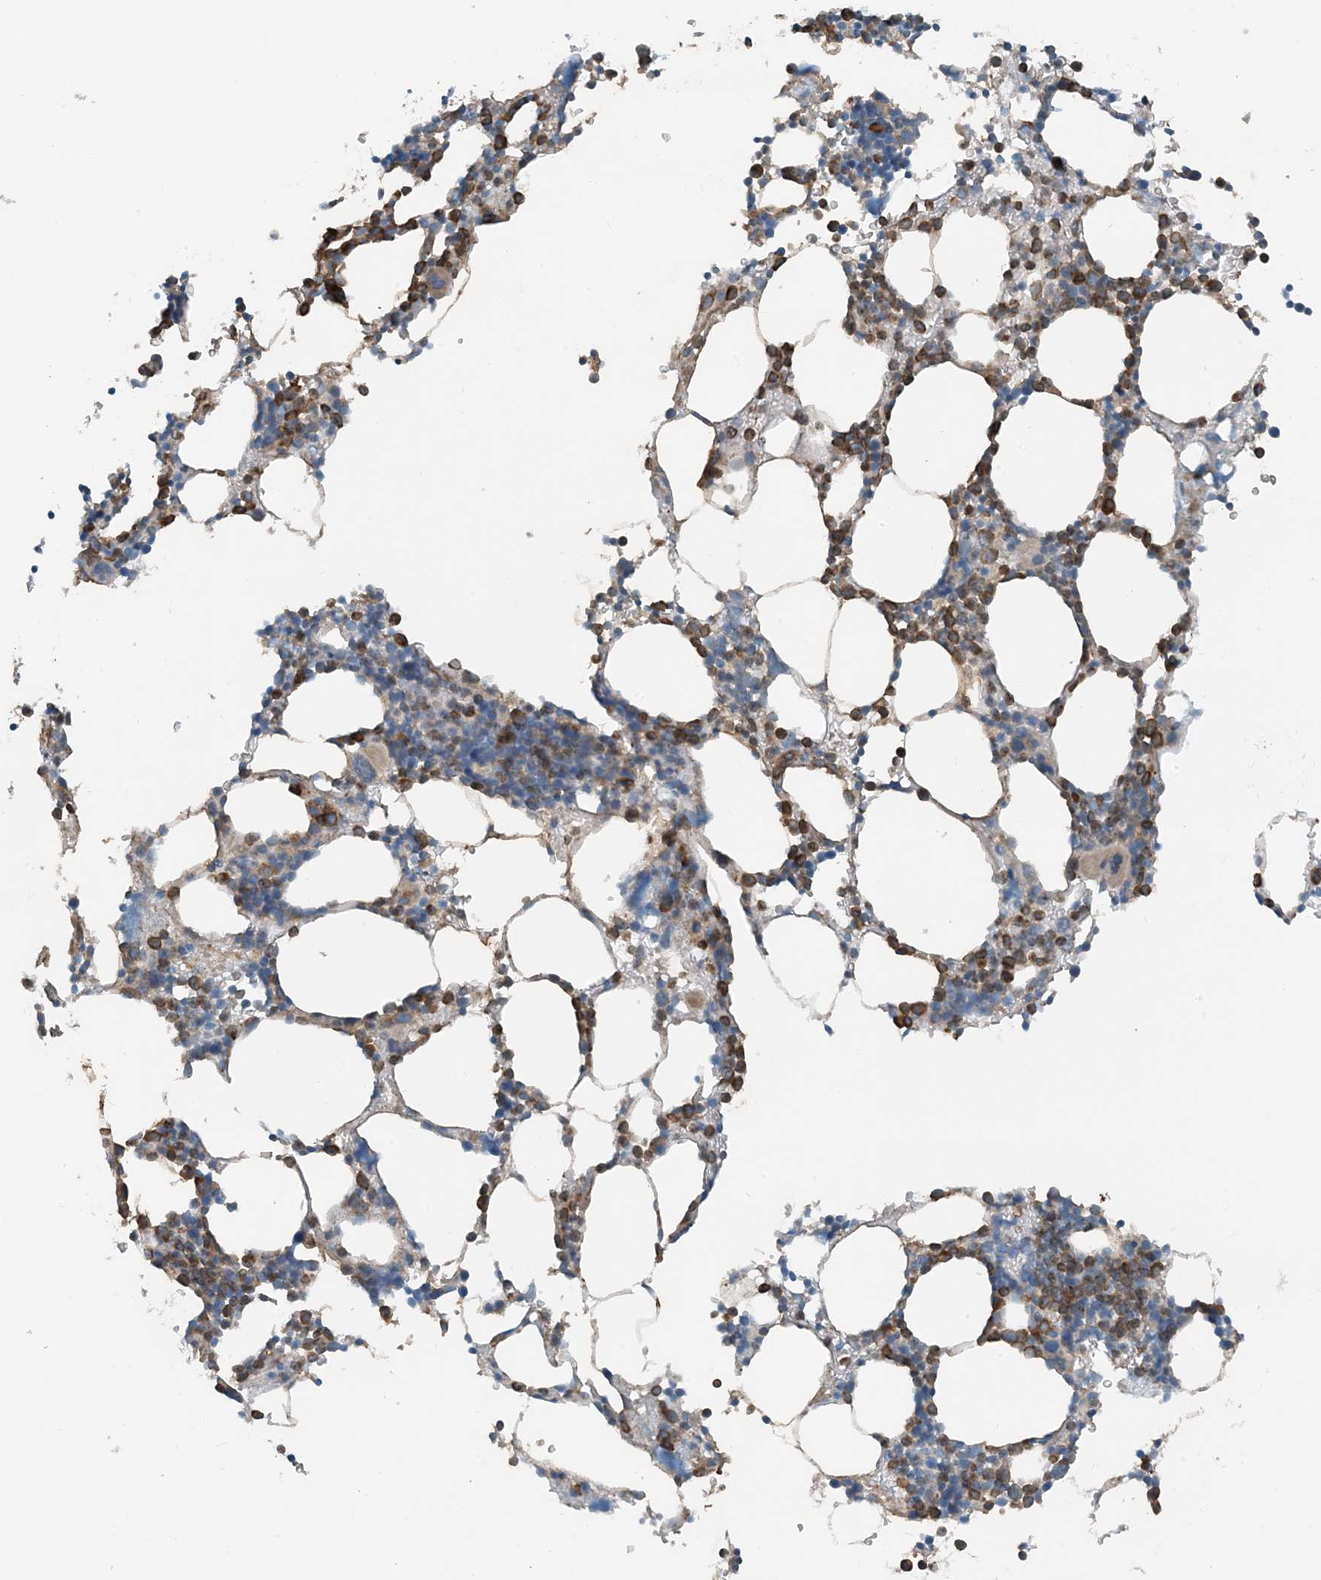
{"staining": {"intensity": "moderate", "quantity": "25%-75%", "location": "cytoplasmic/membranous"}, "tissue": "bone marrow", "cell_type": "Hematopoietic cells", "image_type": "normal", "snomed": [{"axis": "morphology", "description": "Normal tissue, NOS"}, {"axis": "topography", "description": "Bone marrow"}], "caption": "A brown stain shows moderate cytoplasmic/membranous expression of a protein in hematopoietic cells of unremarkable human bone marrow.", "gene": "CERKL", "patient": {"sex": "male"}}